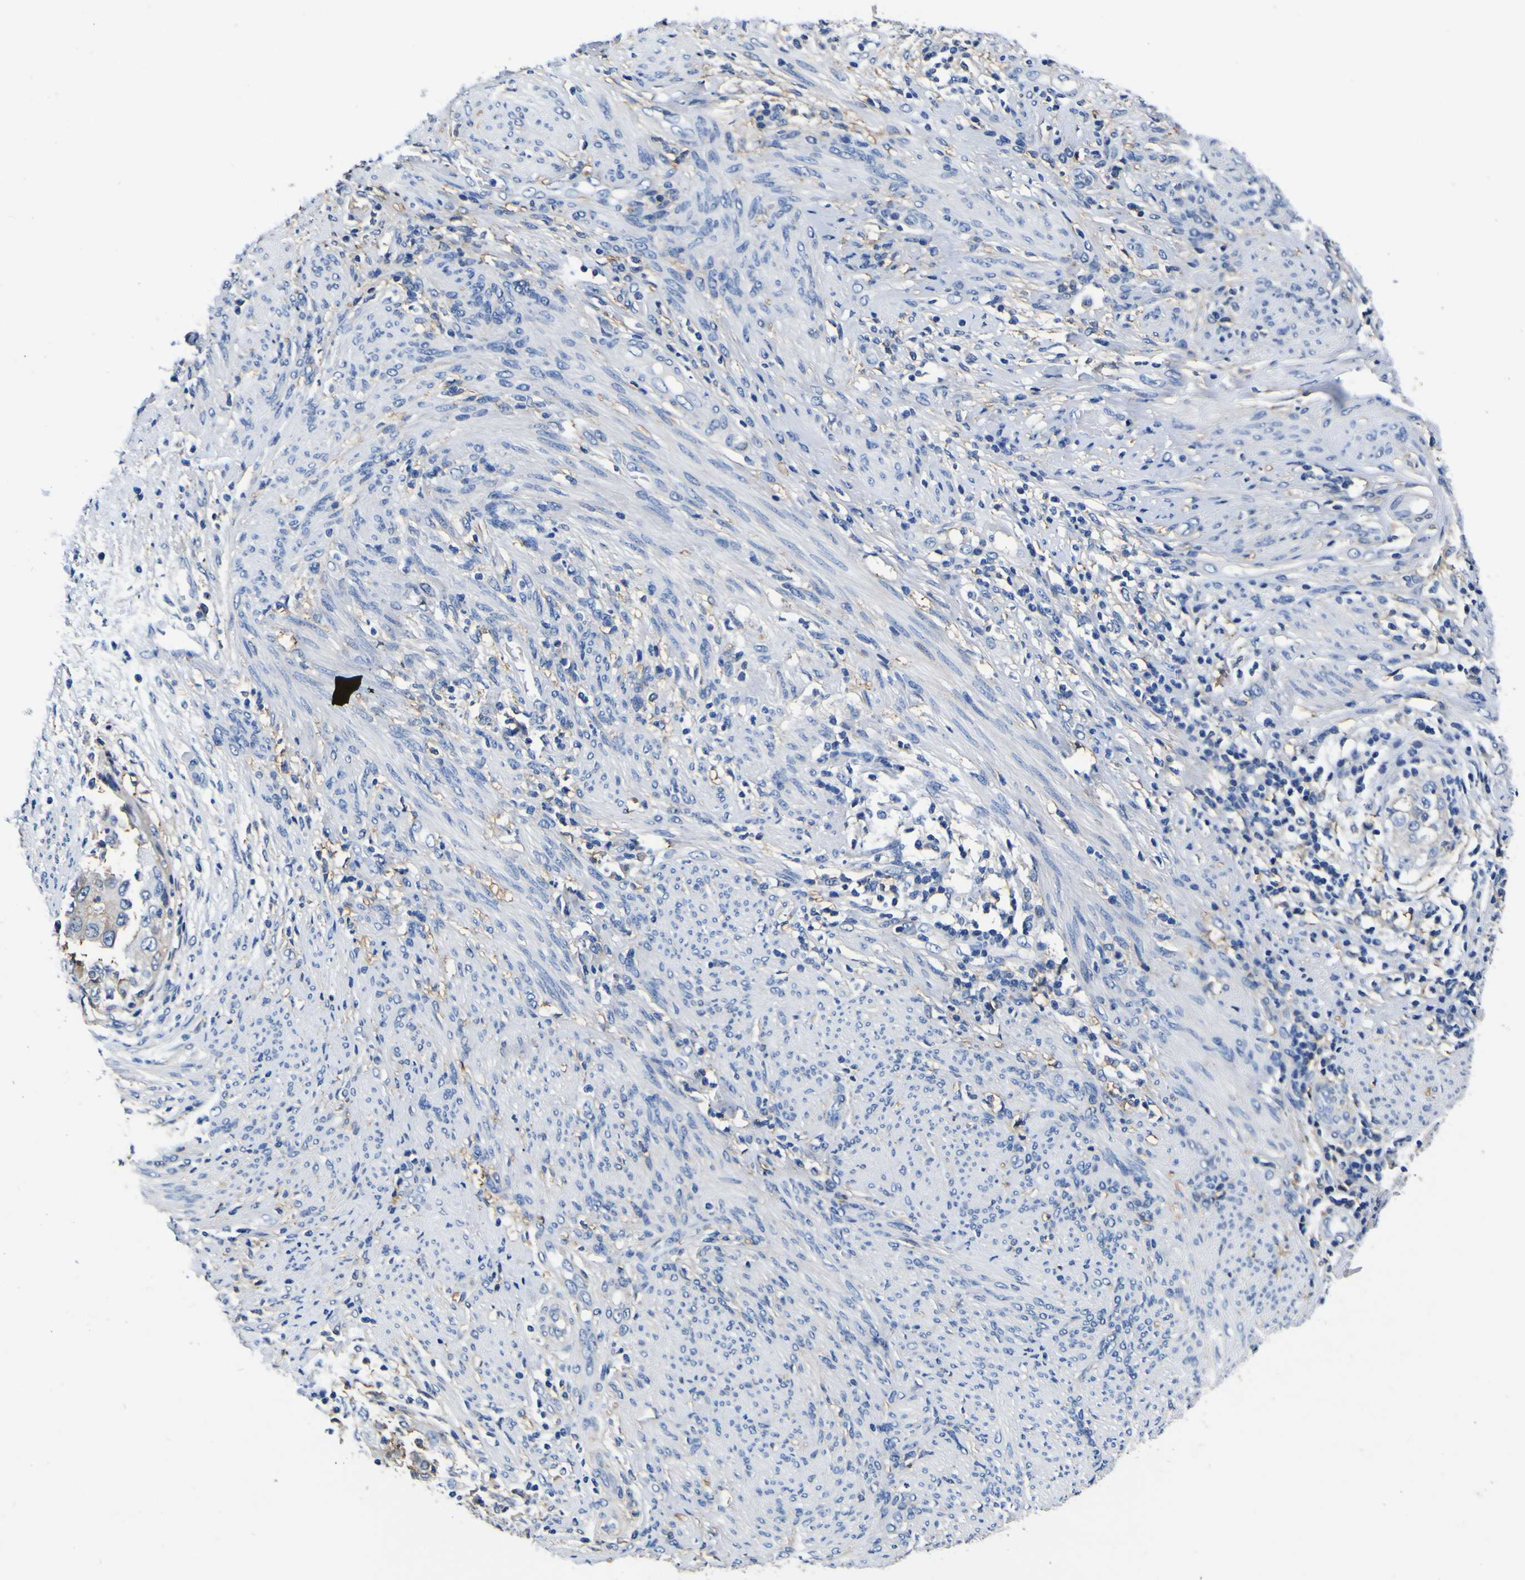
{"staining": {"intensity": "moderate", "quantity": "<25%", "location": "cytoplasmic/membranous"}, "tissue": "endometrial cancer", "cell_type": "Tumor cells", "image_type": "cancer", "snomed": [{"axis": "morphology", "description": "Adenocarcinoma, NOS"}, {"axis": "topography", "description": "Endometrium"}], "caption": "Adenocarcinoma (endometrial) was stained to show a protein in brown. There is low levels of moderate cytoplasmic/membranous positivity in about <25% of tumor cells. The protein of interest is stained brown, and the nuclei are stained in blue (DAB IHC with brightfield microscopy, high magnification).", "gene": "PXDN", "patient": {"sex": "female", "age": 85}}